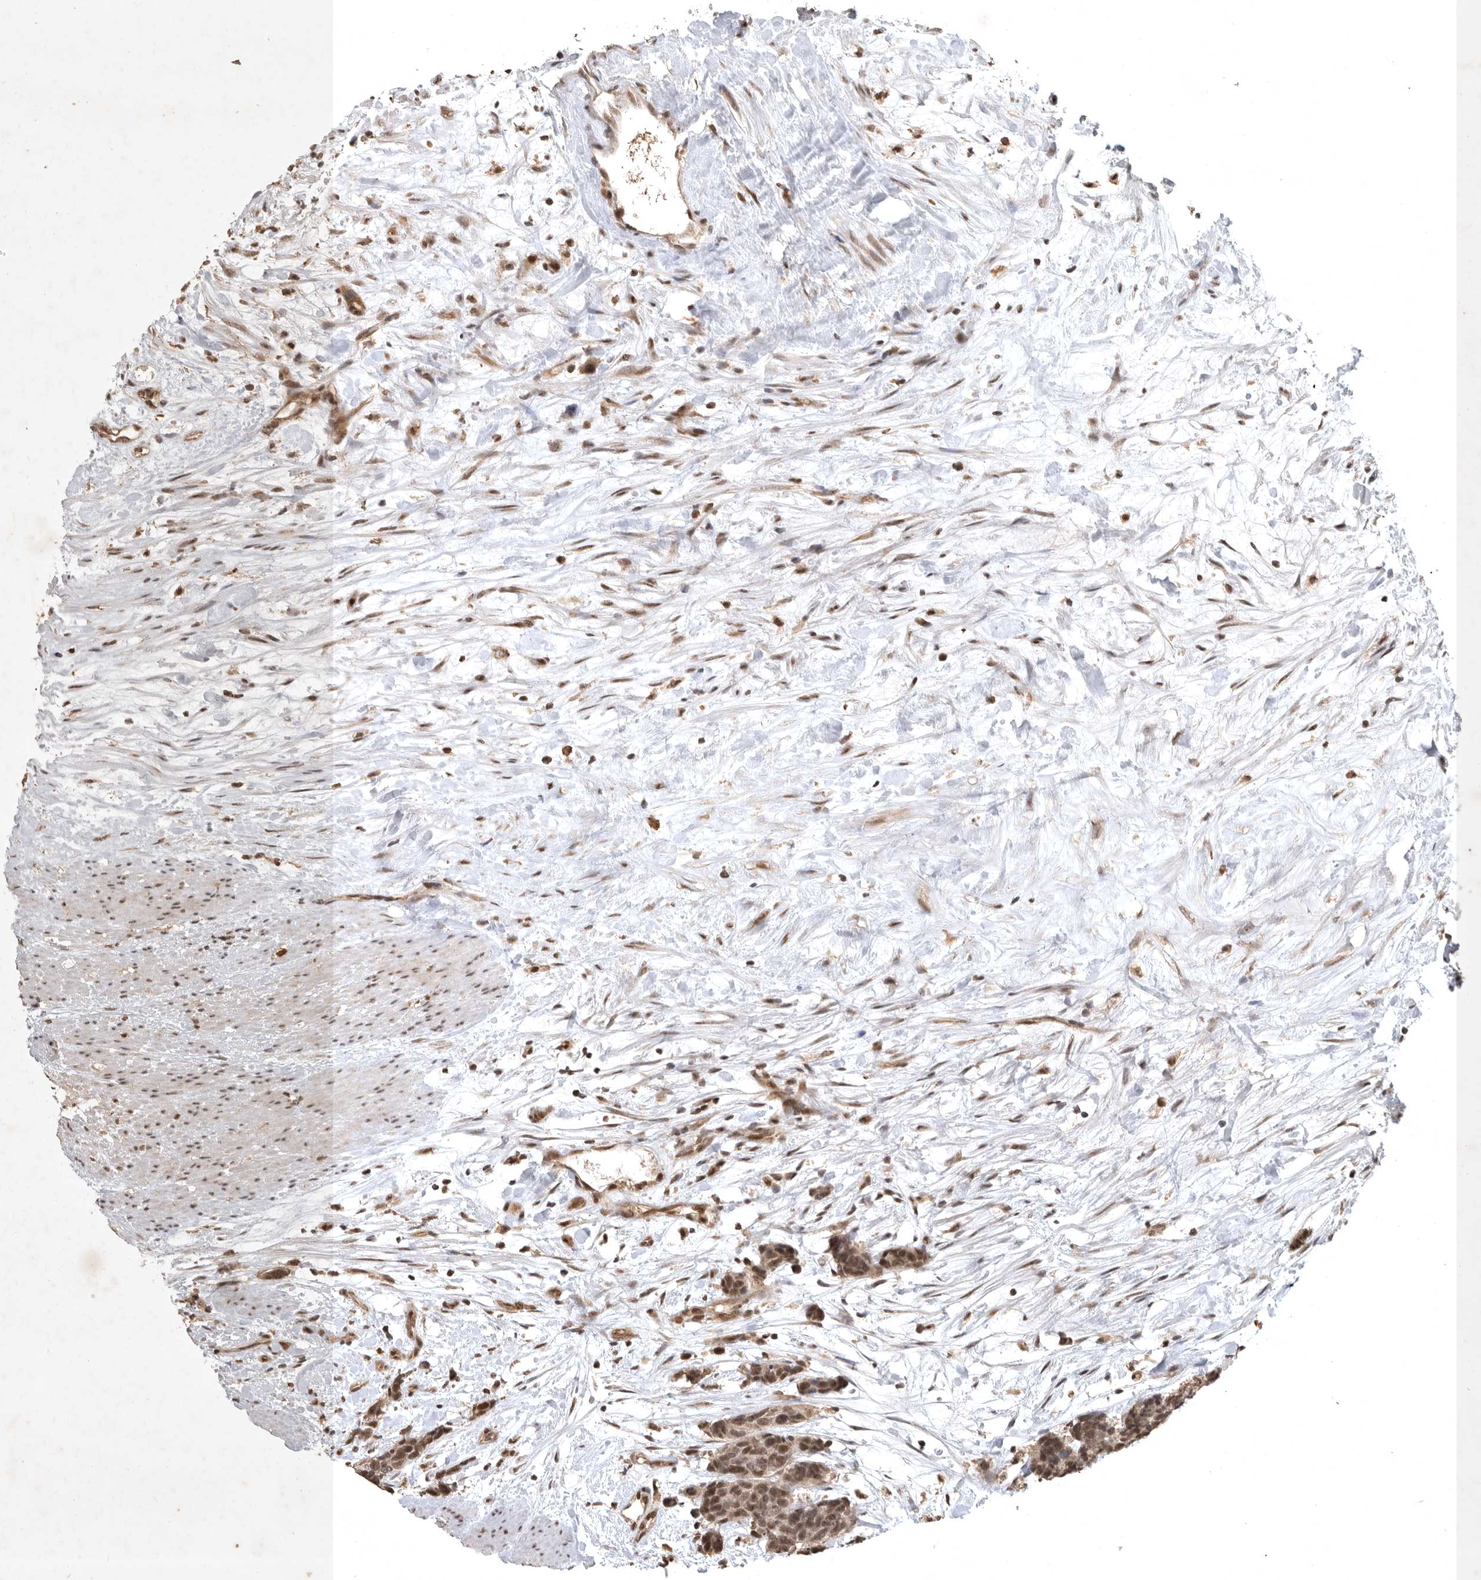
{"staining": {"intensity": "moderate", "quantity": ">75%", "location": "nuclear"}, "tissue": "carcinoid", "cell_type": "Tumor cells", "image_type": "cancer", "snomed": [{"axis": "morphology", "description": "Carcinoma, NOS"}, {"axis": "morphology", "description": "Carcinoid, malignant, NOS"}, {"axis": "topography", "description": "Urinary bladder"}], "caption": "Tumor cells exhibit moderate nuclear expression in approximately >75% of cells in carcinoid.", "gene": "CBLL1", "patient": {"sex": "male", "age": 57}}